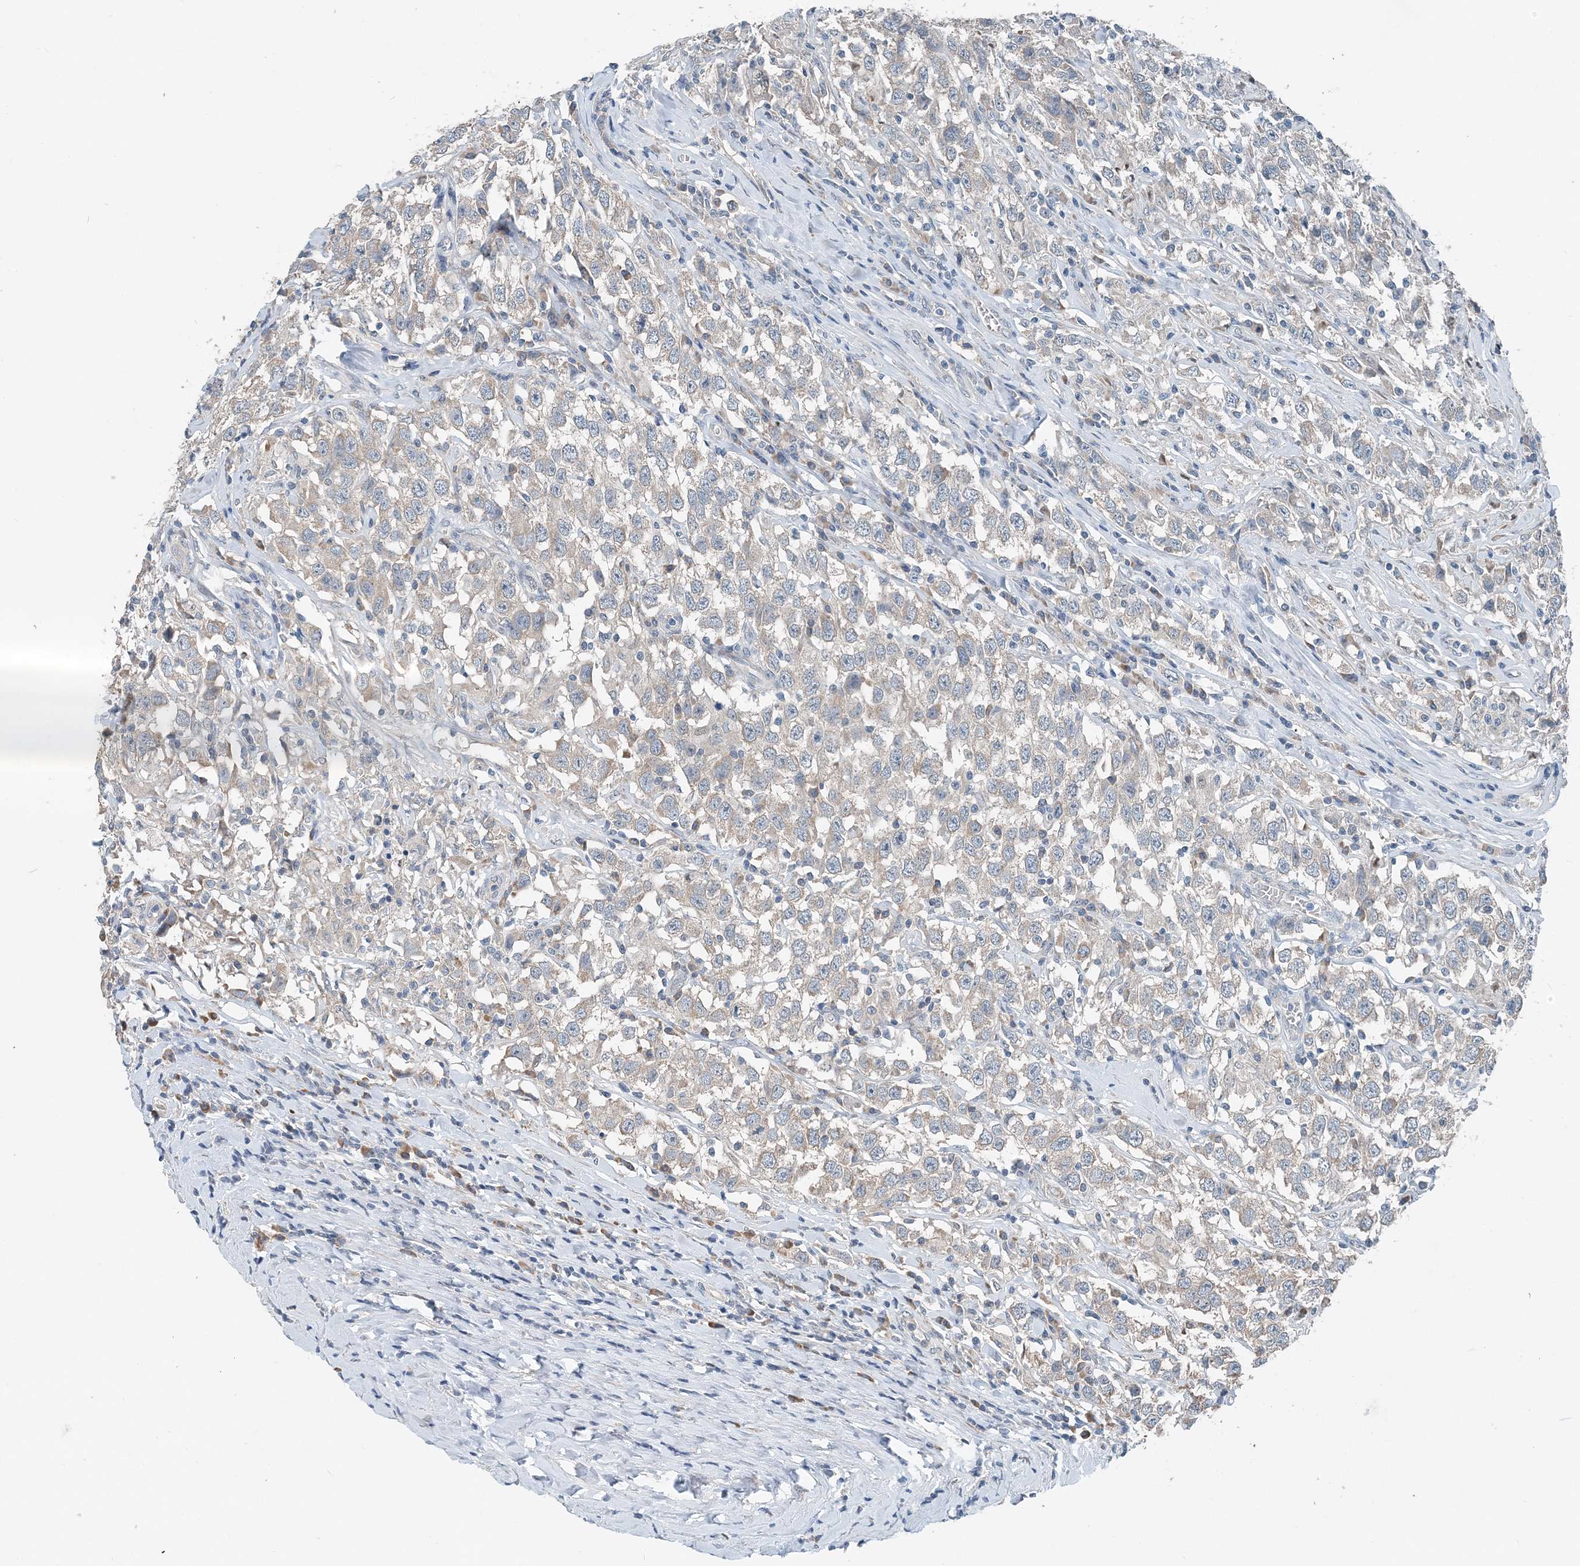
{"staining": {"intensity": "negative", "quantity": "none", "location": "none"}, "tissue": "testis cancer", "cell_type": "Tumor cells", "image_type": "cancer", "snomed": [{"axis": "morphology", "description": "Seminoma, NOS"}, {"axis": "topography", "description": "Testis"}], "caption": "There is no significant expression in tumor cells of testis cancer. (DAB (3,3'-diaminobenzidine) immunohistochemistry, high magnification).", "gene": "EEF1A2", "patient": {"sex": "male", "age": 41}}